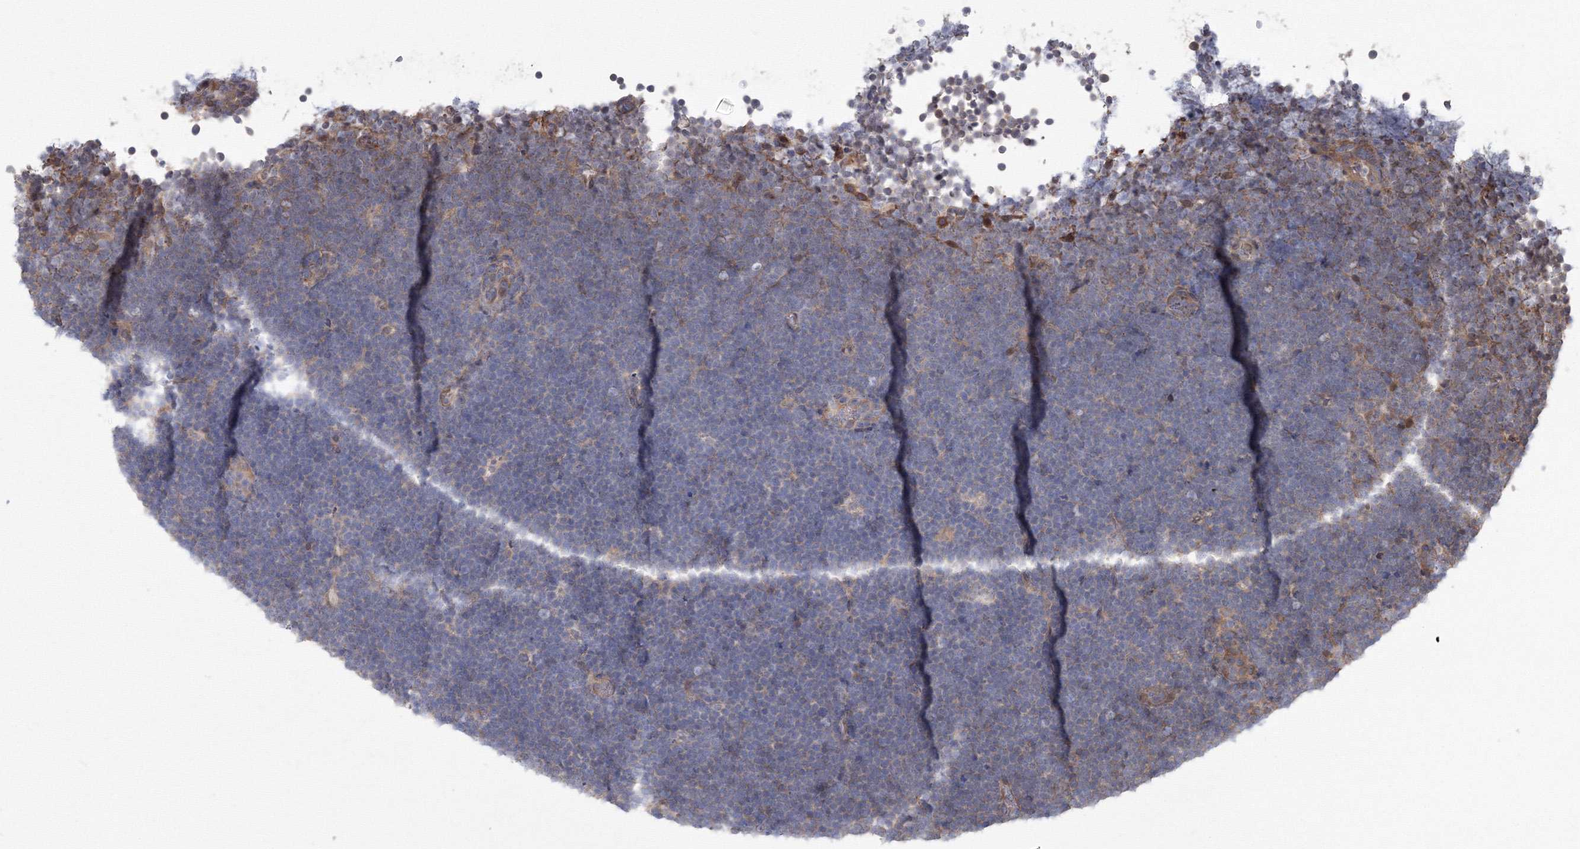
{"staining": {"intensity": "negative", "quantity": "none", "location": "none"}, "tissue": "lymphoma", "cell_type": "Tumor cells", "image_type": "cancer", "snomed": [{"axis": "morphology", "description": "Malignant lymphoma, non-Hodgkin's type, High grade"}, {"axis": "topography", "description": "Lymph node"}], "caption": "IHC of human lymphoma exhibits no expression in tumor cells. (DAB (3,3'-diaminobenzidine) immunohistochemistry (IHC) with hematoxylin counter stain).", "gene": "RANBP3L", "patient": {"sex": "male", "age": 13}}